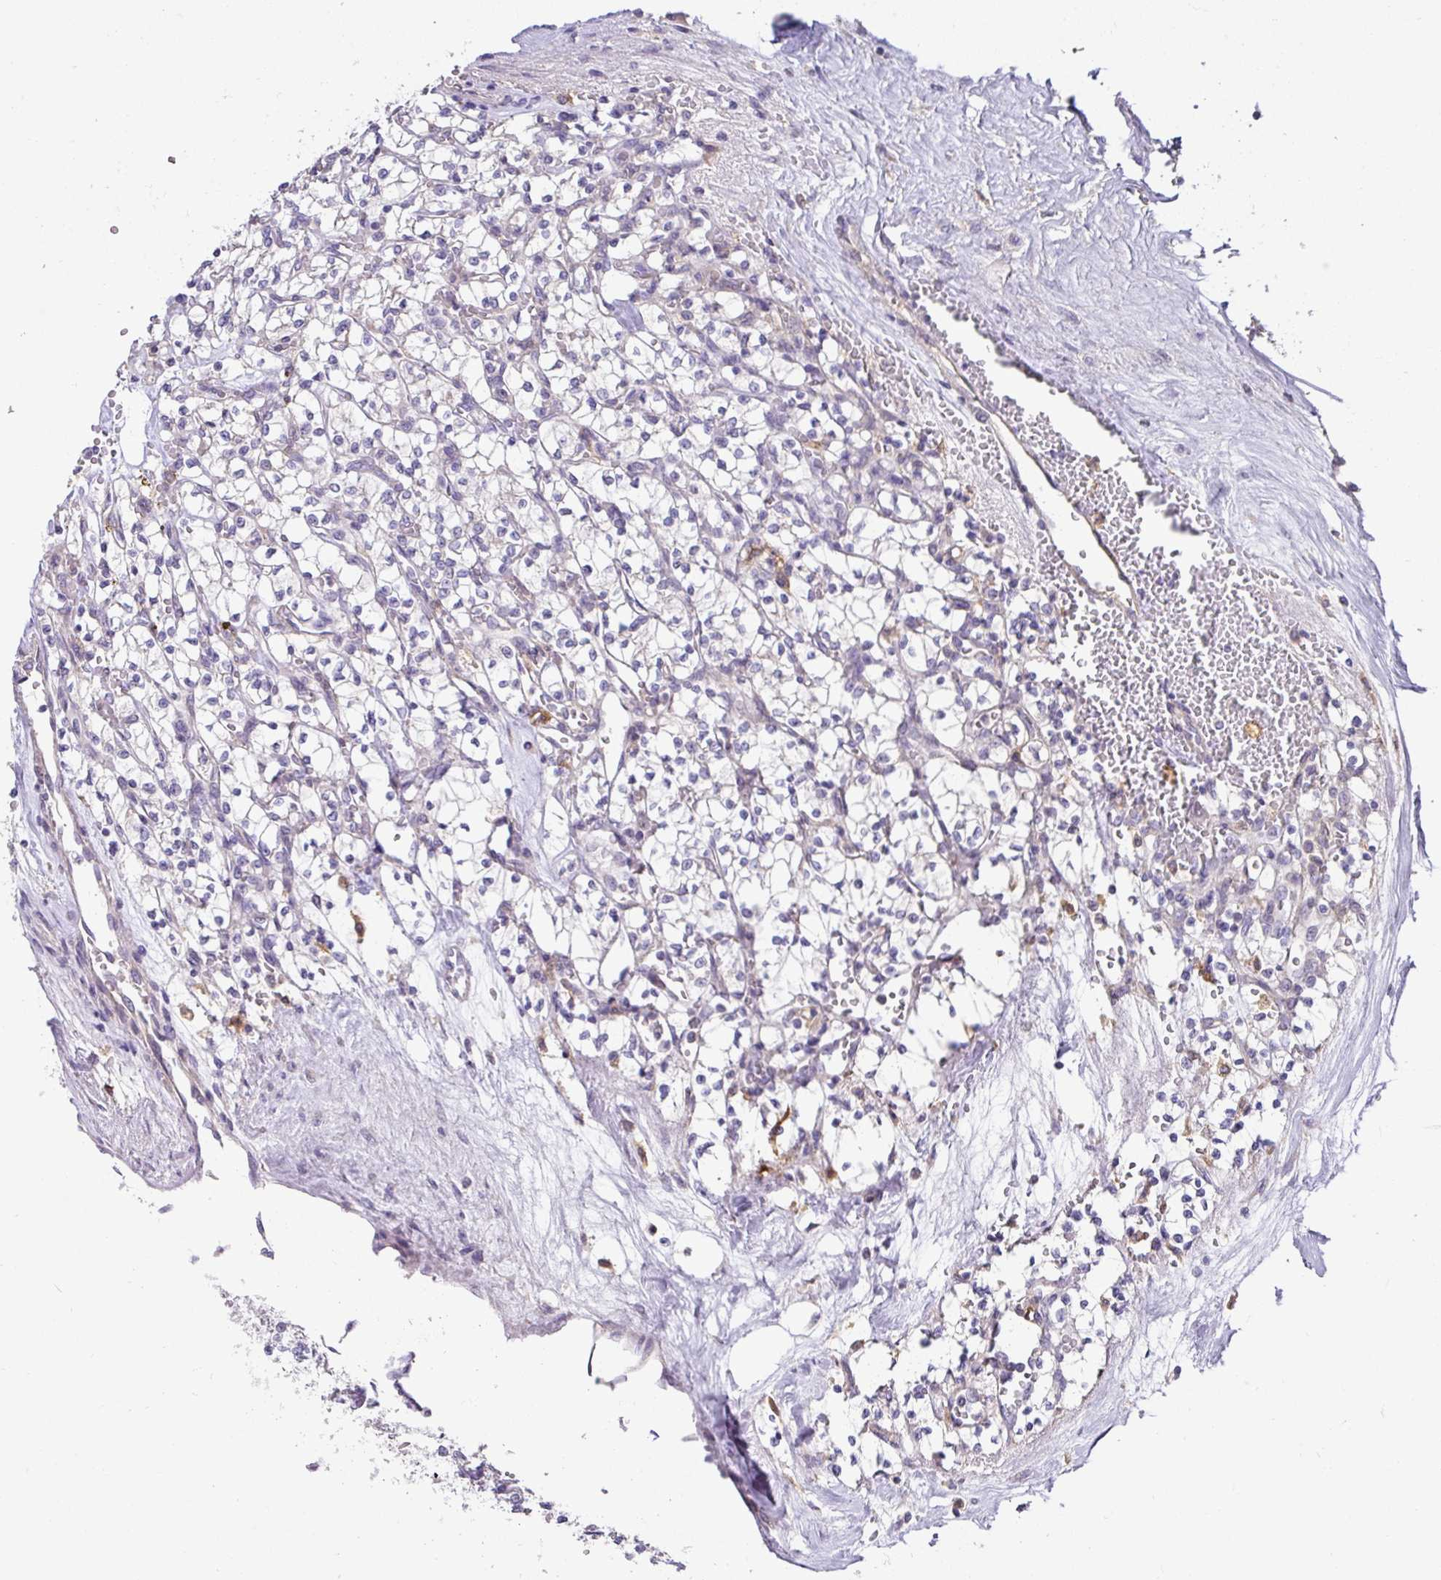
{"staining": {"intensity": "negative", "quantity": "none", "location": "none"}, "tissue": "renal cancer", "cell_type": "Tumor cells", "image_type": "cancer", "snomed": [{"axis": "morphology", "description": "Adenocarcinoma, NOS"}, {"axis": "topography", "description": "Kidney"}], "caption": "A high-resolution histopathology image shows IHC staining of renal adenocarcinoma, which shows no significant positivity in tumor cells.", "gene": "GCNT7", "patient": {"sex": "female", "age": 64}}